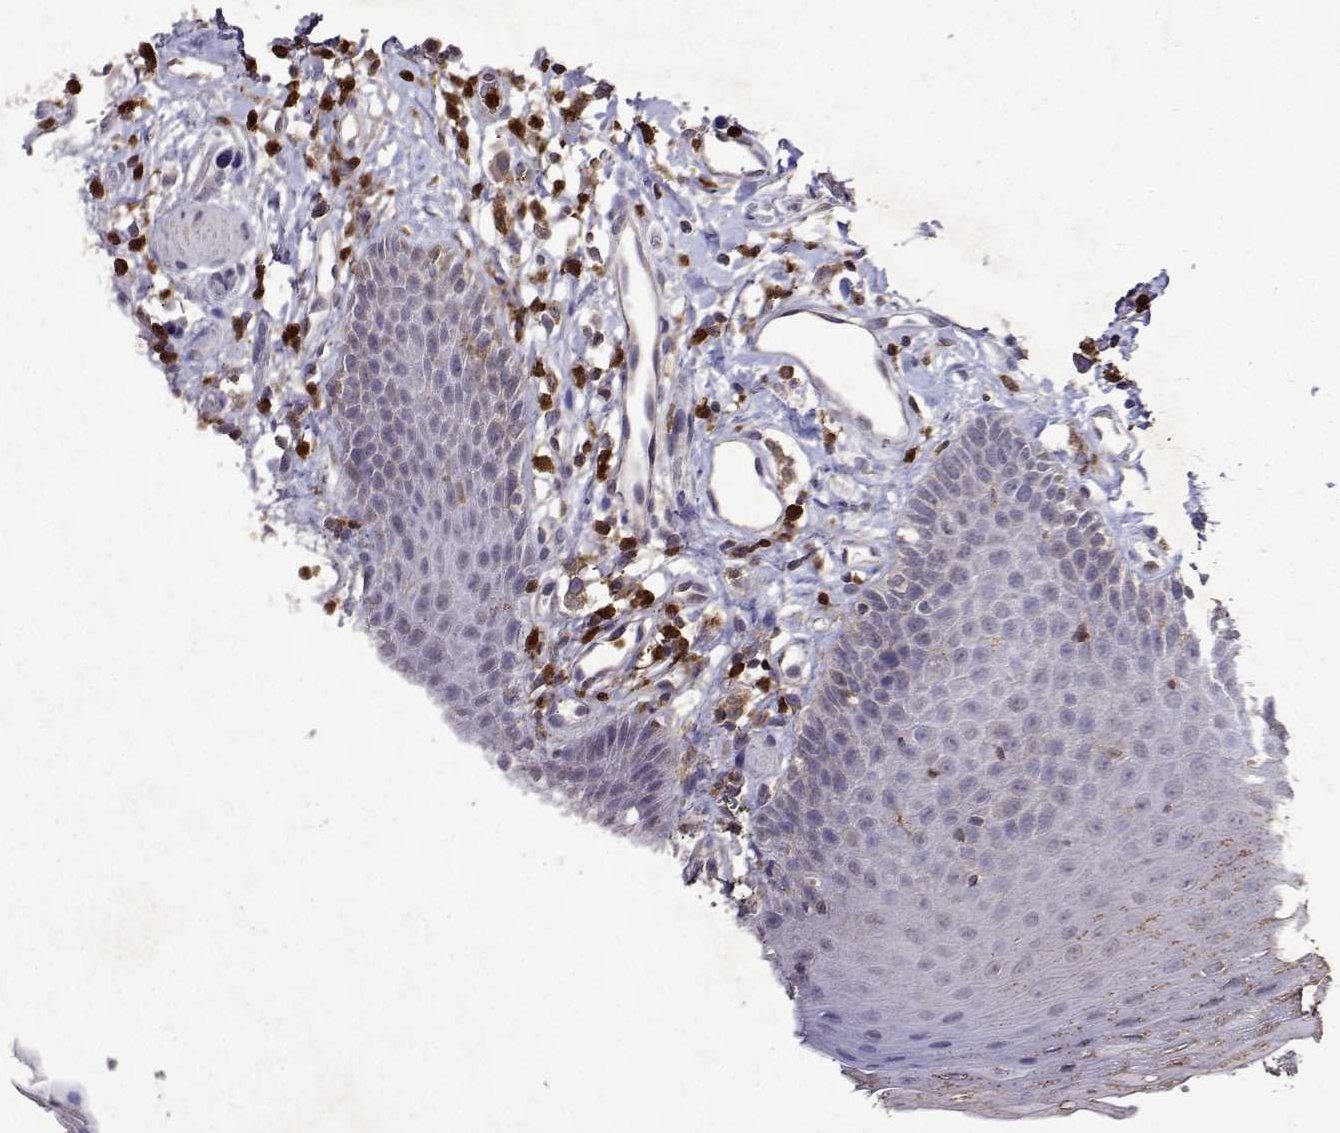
{"staining": {"intensity": "negative", "quantity": "none", "location": "none"}, "tissue": "oral mucosa", "cell_type": "Squamous epithelial cells", "image_type": "normal", "snomed": [{"axis": "morphology", "description": "Normal tissue, NOS"}, {"axis": "topography", "description": "Oral tissue"}, {"axis": "topography", "description": "Tounge, NOS"}], "caption": "Photomicrograph shows no protein positivity in squamous epithelial cells of normal oral mucosa.", "gene": "APAF1", "patient": {"sex": "female", "age": 59}}